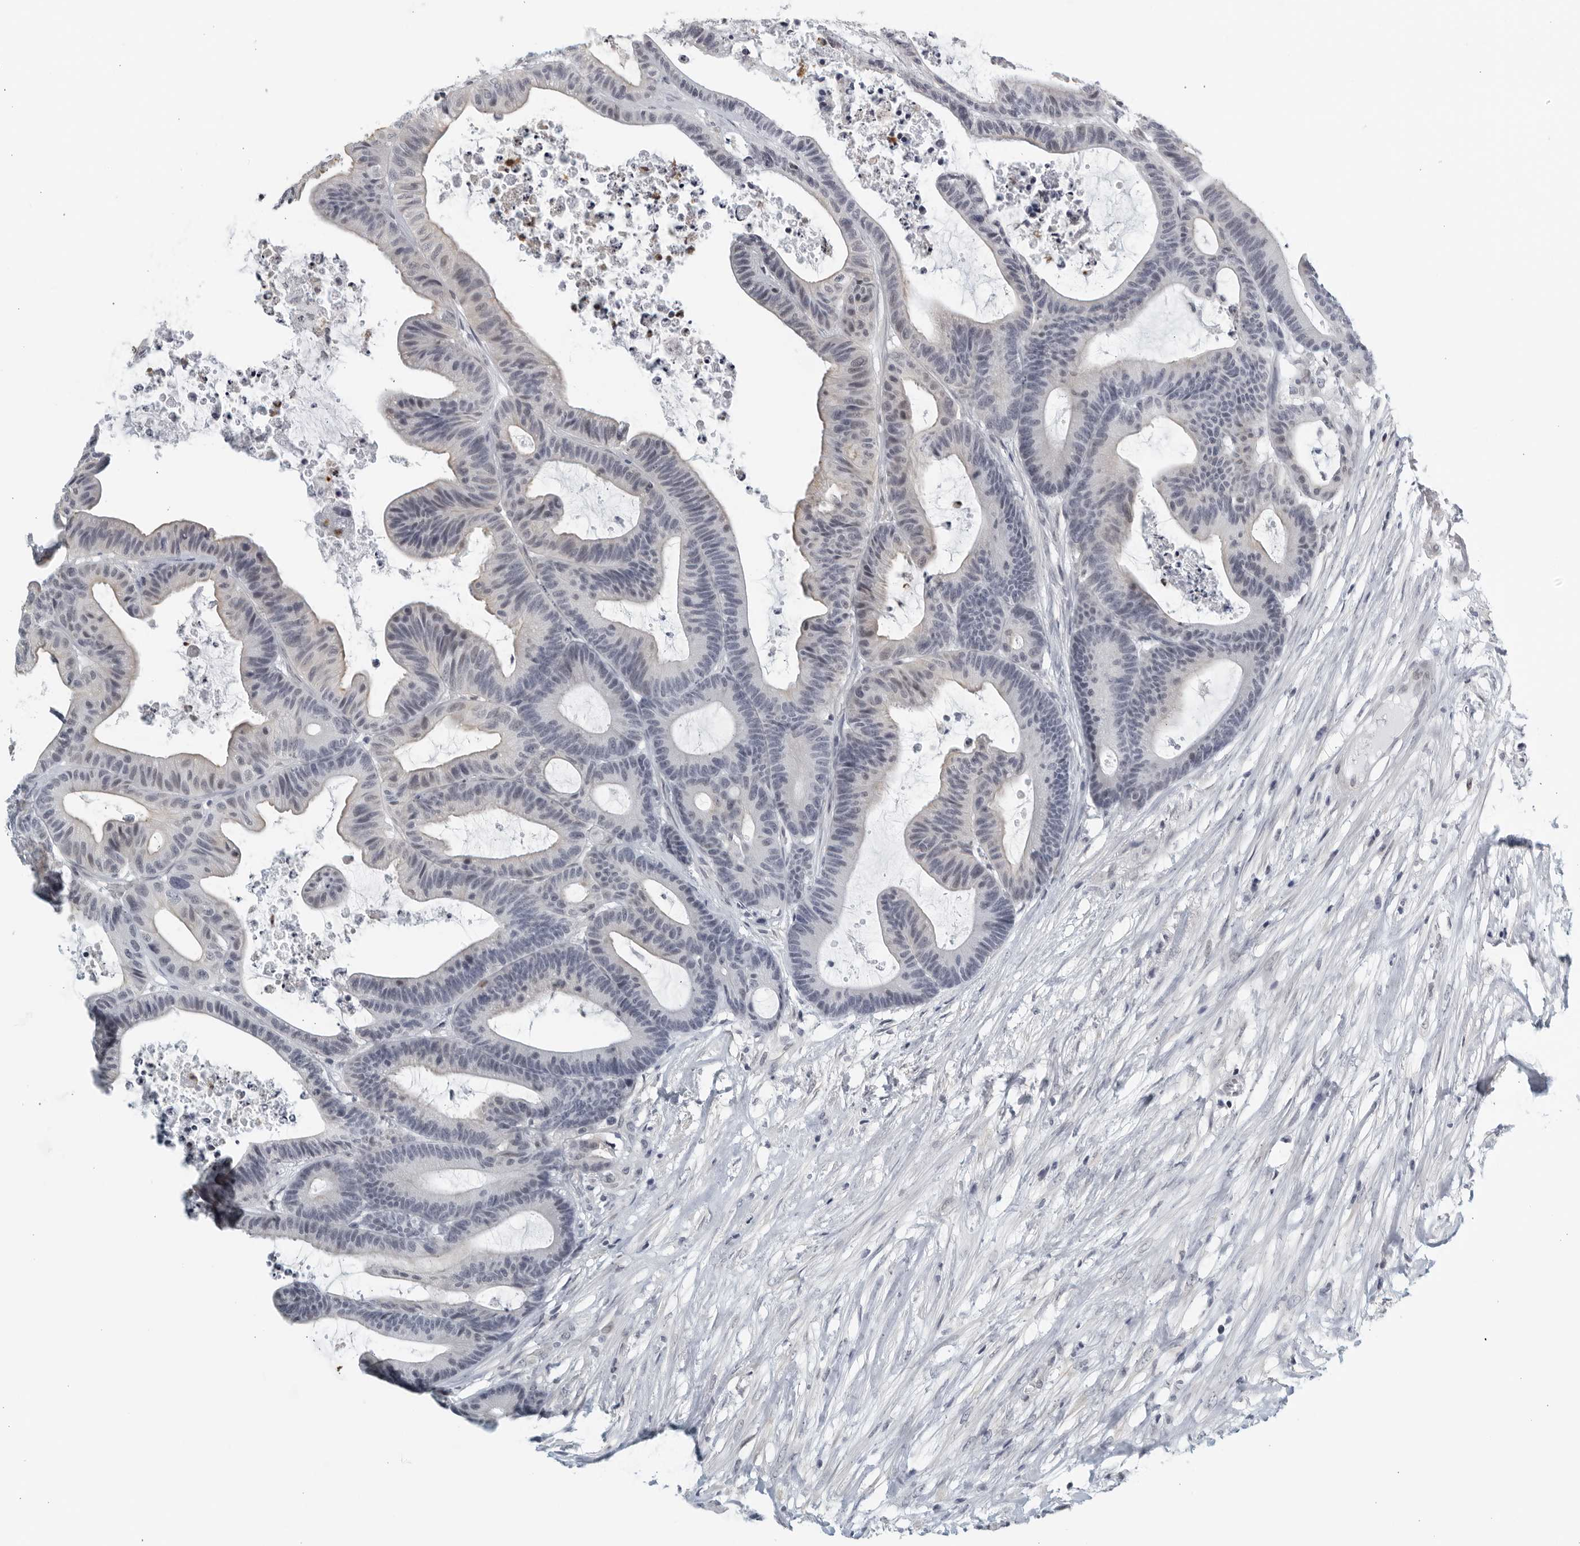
{"staining": {"intensity": "negative", "quantity": "none", "location": "none"}, "tissue": "colorectal cancer", "cell_type": "Tumor cells", "image_type": "cancer", "snomed": [{"axis": "morphology", "description": "Adenocarcinoma, NOS"}, {"axis": "topography", "description": "Colon"}], "caption": "This is an IHC image of colorectal cancer (adenocarcinoma). There is no expression in tumor cells.", "gene": "KLK7", "patient": {"sex": "female", "age": 84}}